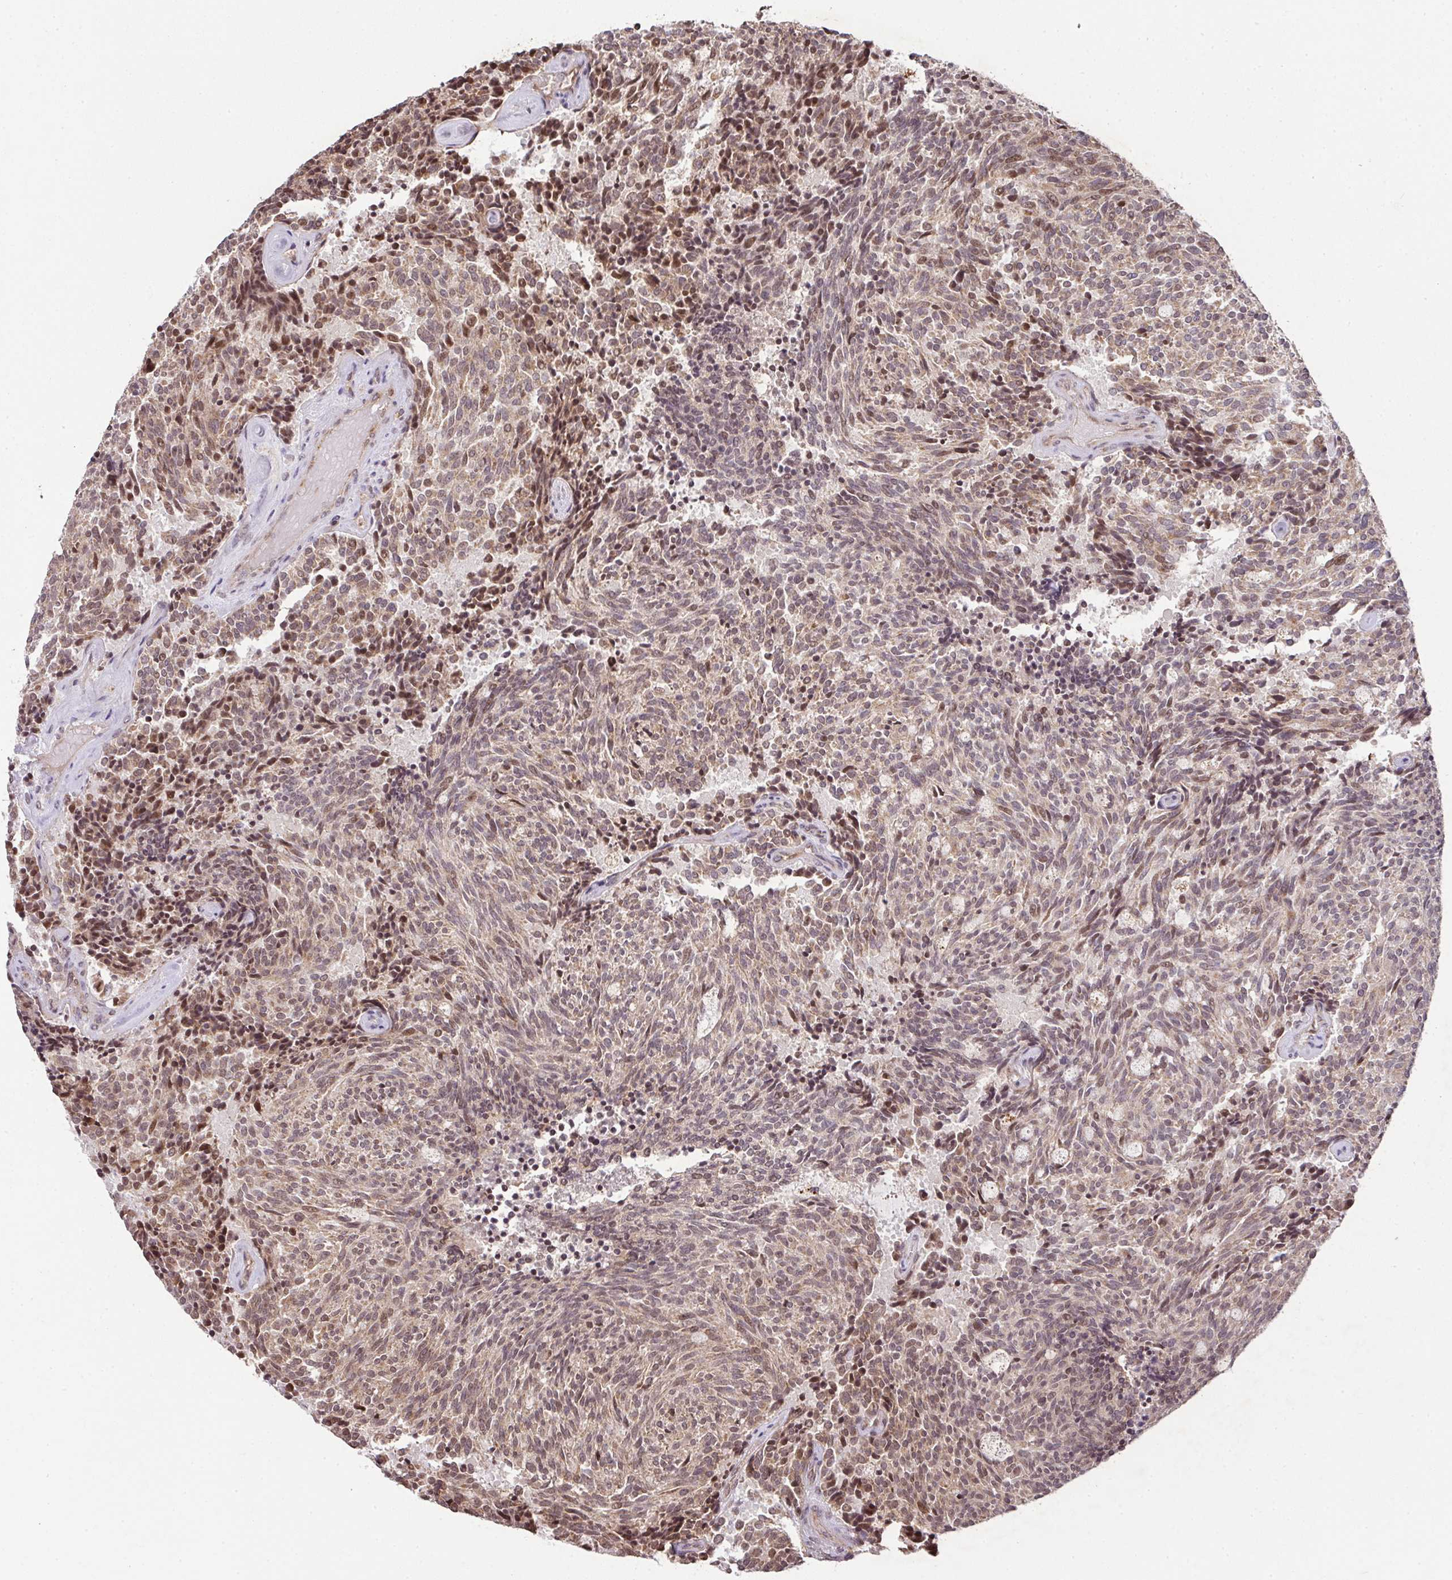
{"staining": {"intensity": "moderate", "quantity": ">75%", "location": "cytoplasmic/membranous,nuclear"}, "tissue": "carcinoid", "cell_type": "Tumor cells", "image_type": "cancer", "snomed": [{"axis": "morphology", "description": "Carcinoid, malignant, NOS"}, {"axis": "topography", "description": "Pancreas"}], "caption": "Protein staining reveals moderate cytoplasmic/membranous and nuclear staining in about >75% of tumor cells in carcinoid.", "gene": "PLK1", "patient": {"sex": "female", "age": 54}}